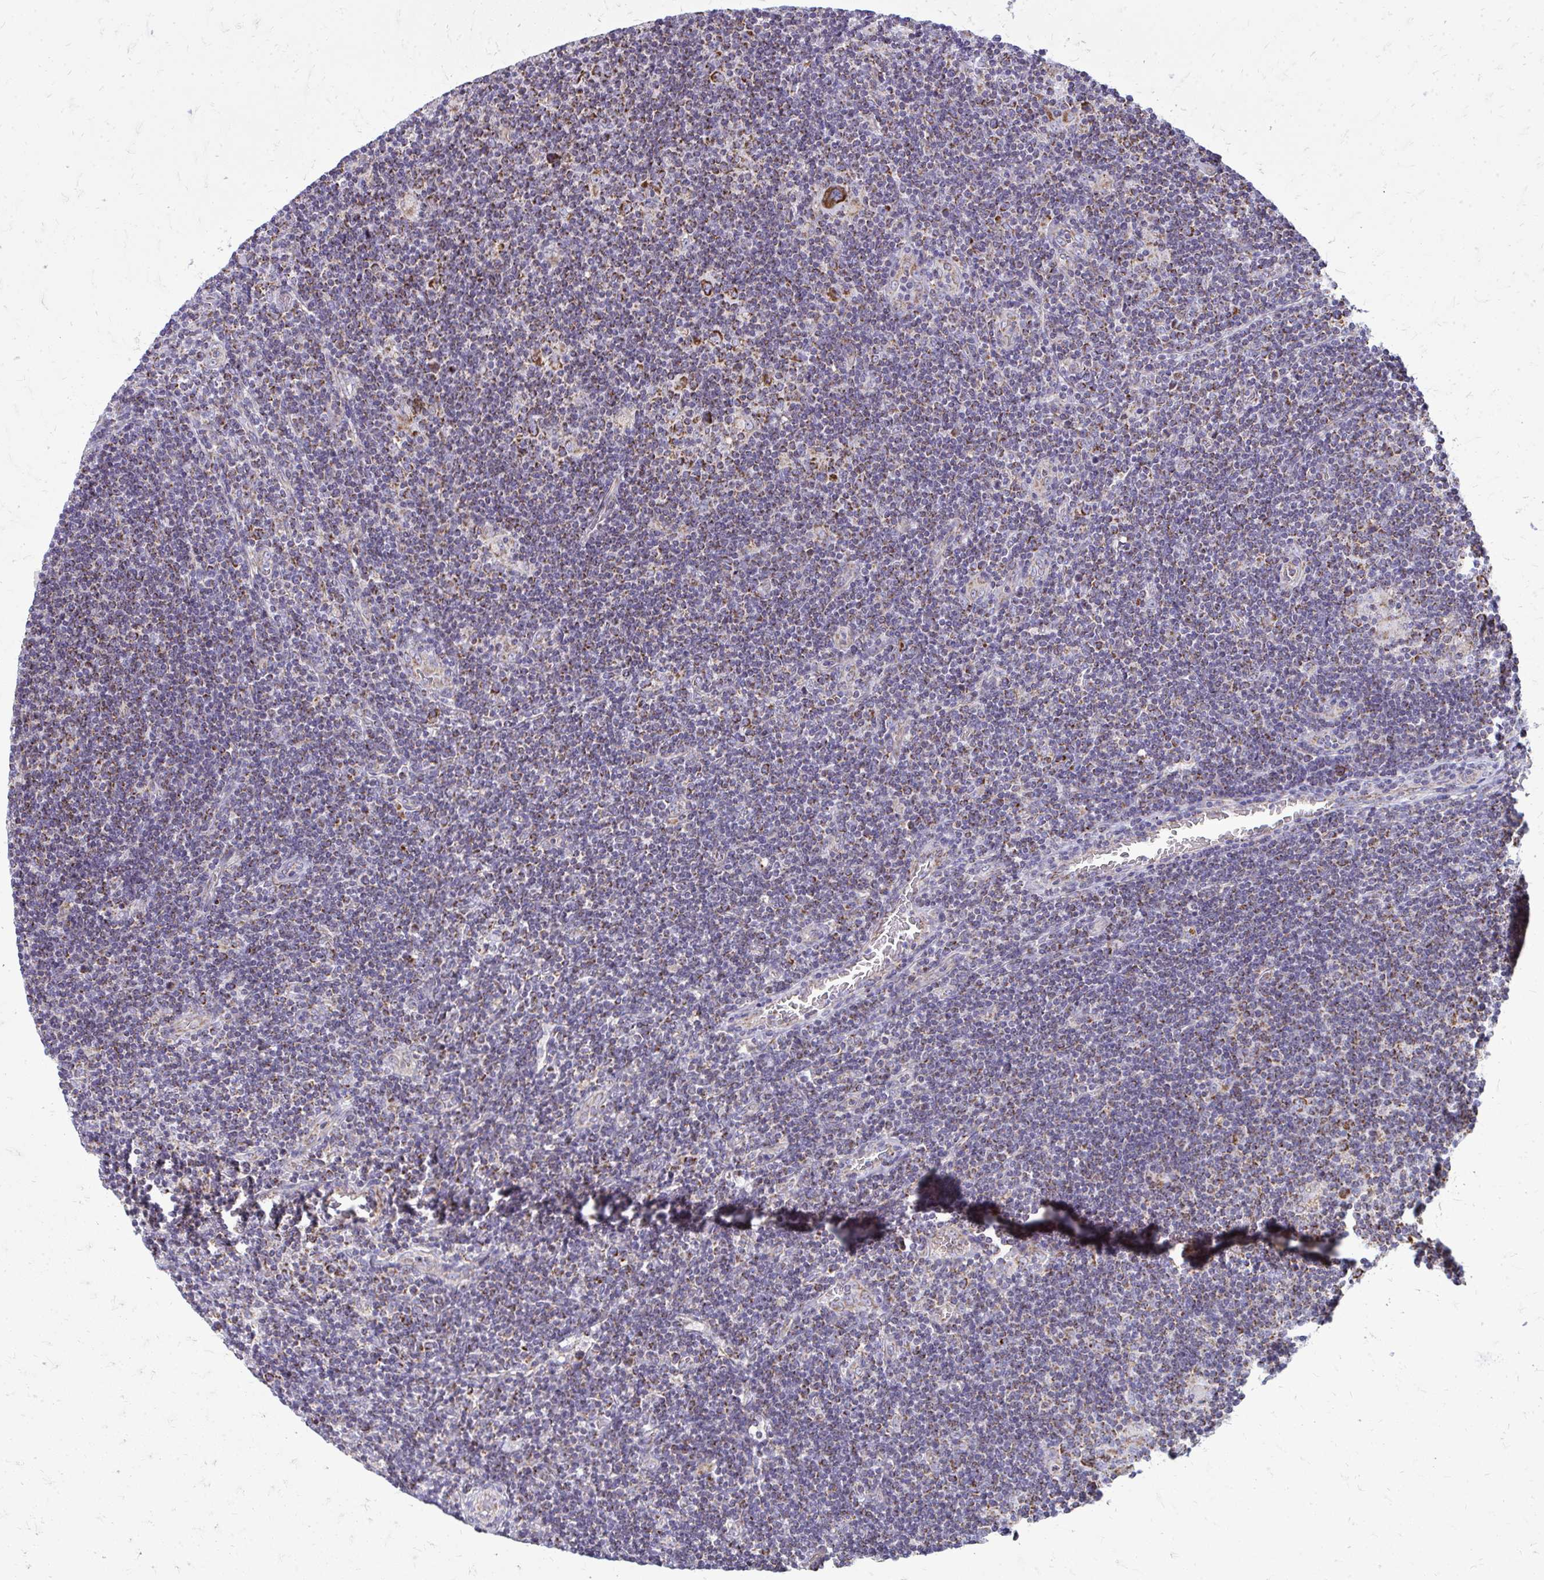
{"staining": {"intensity": "strong", "quantity": ">75%", "location": "cytoplasmic/membranous"}, "tissue": "lymphoma", "cell_type": "Tumor cells", "image_type": "cancer", "snomed": [{"axis": "morphology", "description": "Hodgkin's disease, NOS"}, {"axis": "topography", "description": "Lymph node"}], "caption": "Lymphoma was stained to show a protein in brown. There is high levels of strong cytoplasmic/membranous expression in about >75% of tumor cells.", "gene": "IFIT1", "patient": {"sex": "male", "age": 40}}